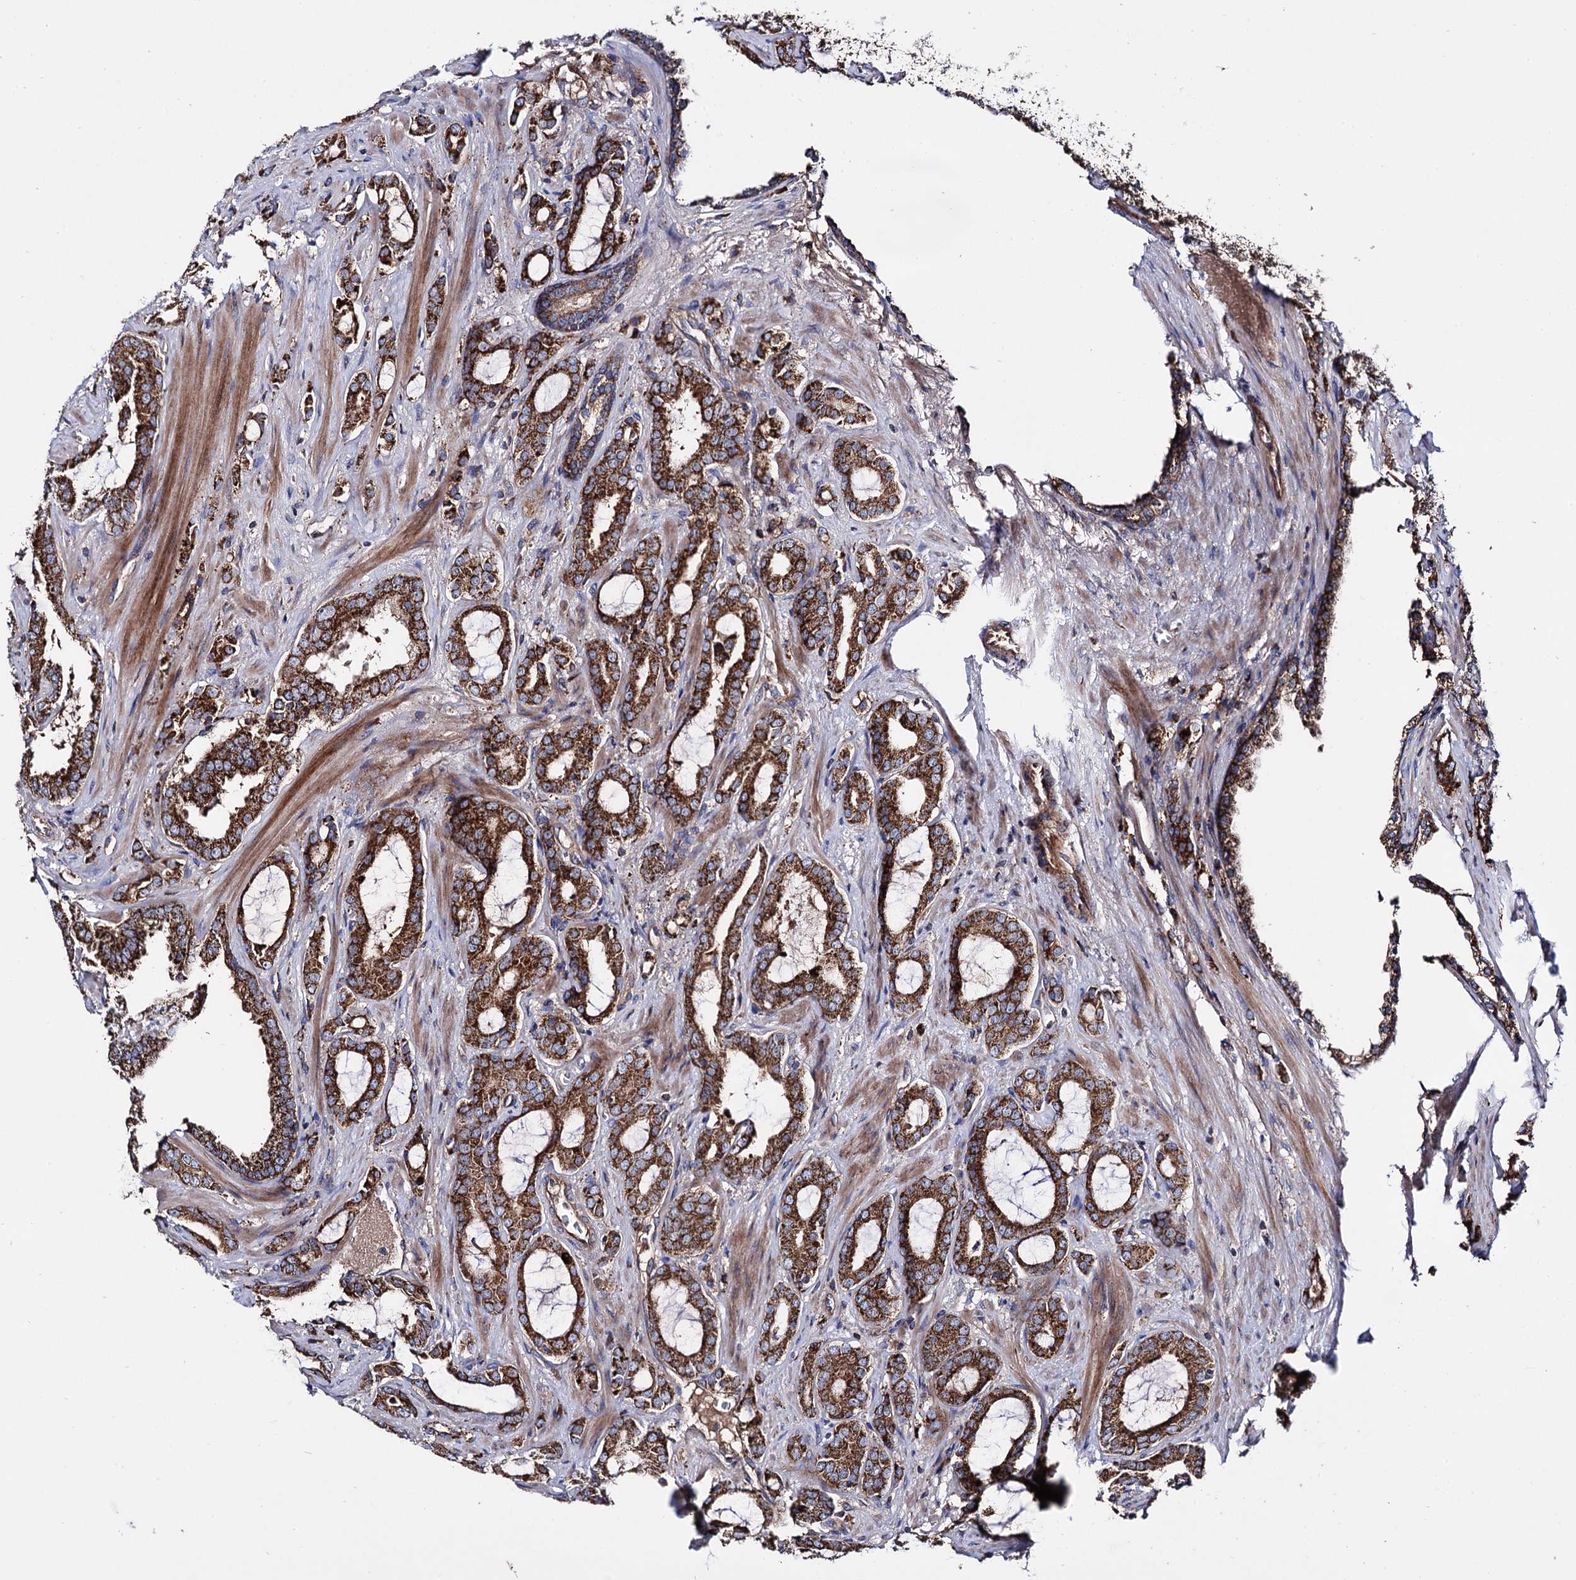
{"staining": {"intensity": "strong", "quantity": ">75%", "location": "cytoplasmic/membranous"}, "tissue": "prostate cancer", "cell_type": "Tumor cells", "image_type": "cancer", "snomed": [{"axis": "morphology", "description": "Adenocarcinoma, High grade"}, {"axis": "topography", "description": "Prostate"}], "caption": "High-grade adenocarcinoma (prostate) tissue exhibits strong cytoplasmic/membranous expression in approximately >75% of tumor cells, visualized by immunohistochemistry.", "gene": "IQCH", "patient": {"sex": "male", "age": 72}}